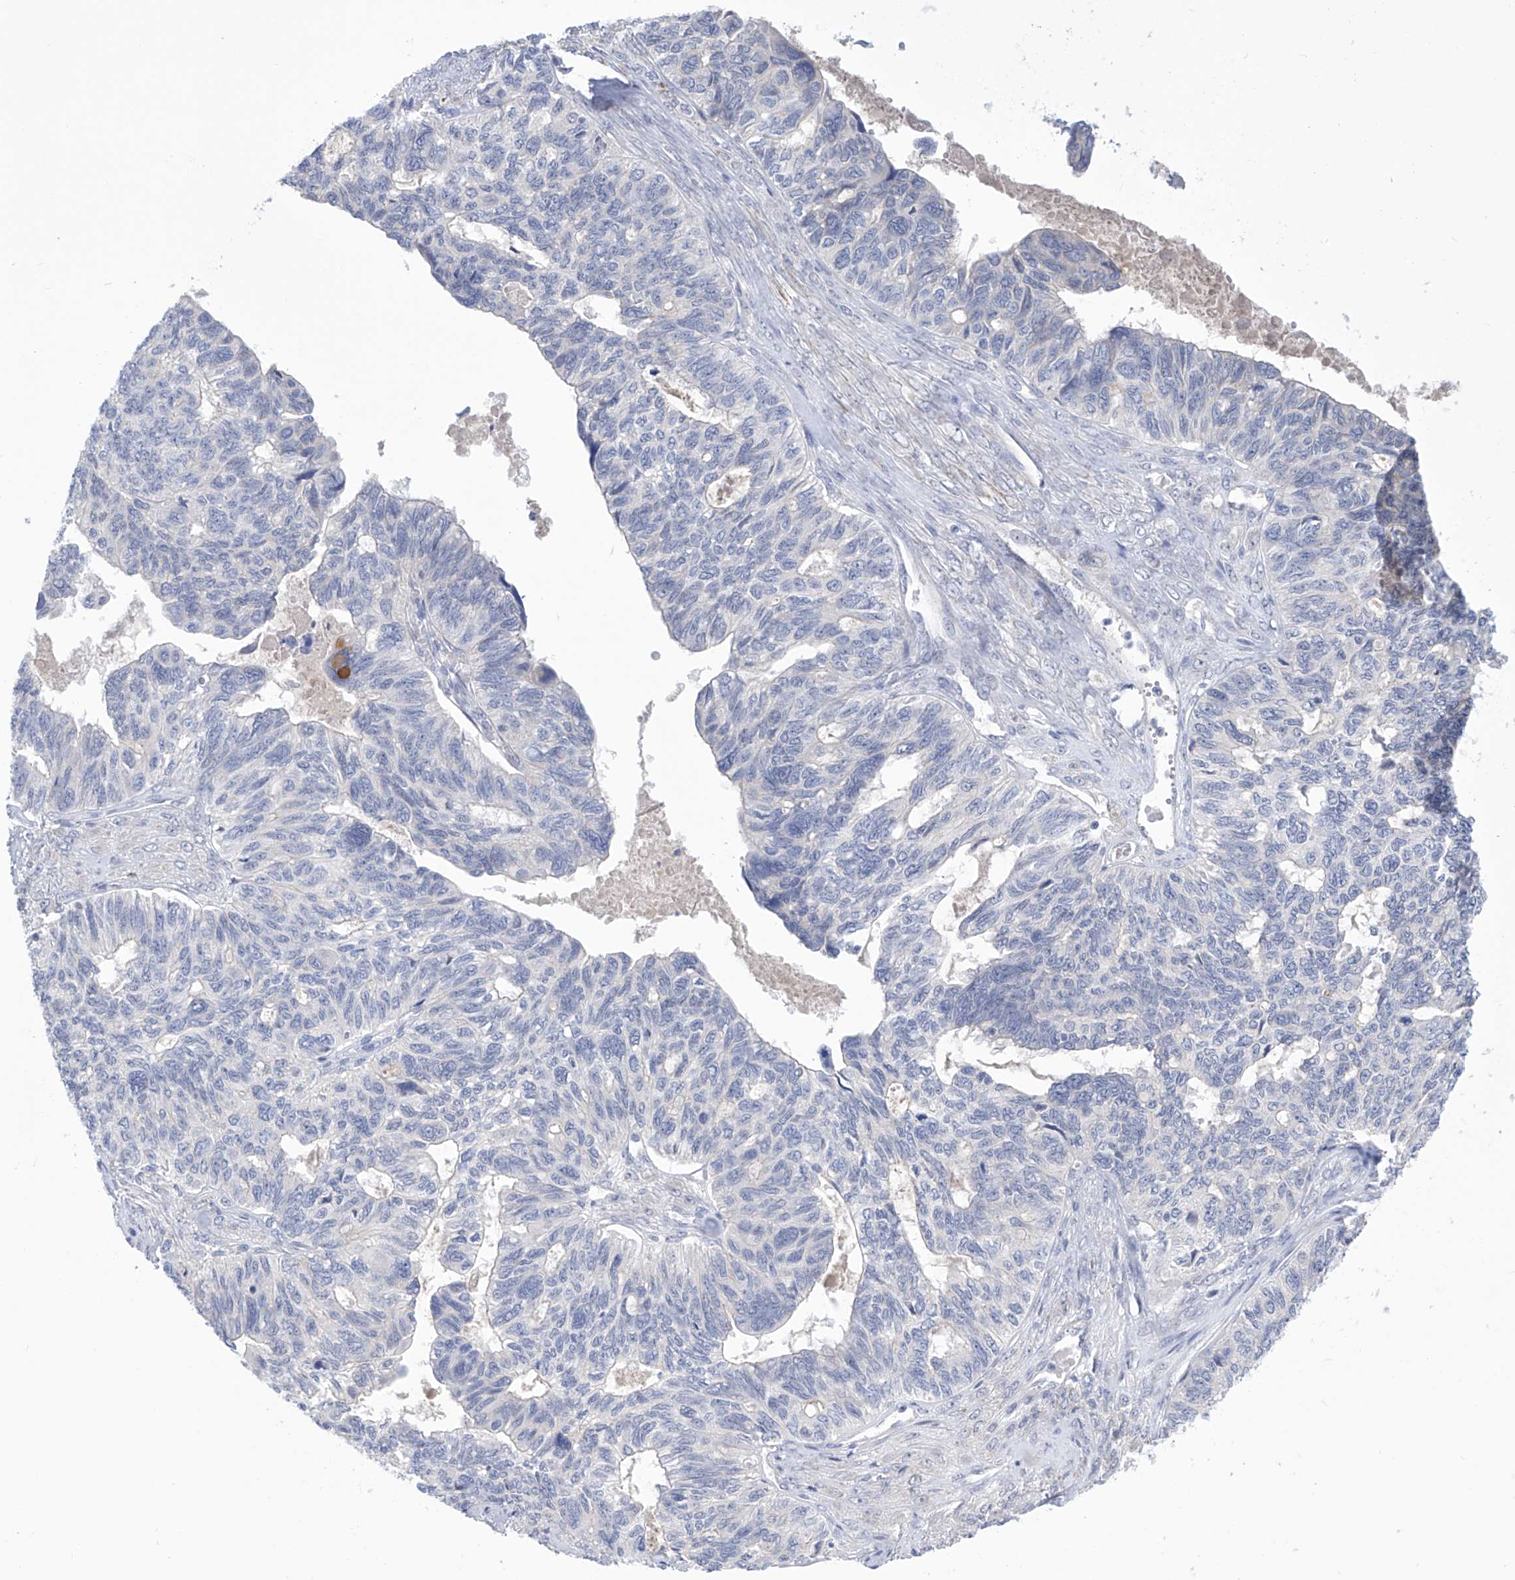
{"staining": {"intensity": "negative", "quantity": "none", "location": "none"}, "tissue": "ovarian cancer", "cell_type": "Tumor cells", "image_type": "cancer", "snomed": [{"axis": "morphology", "description": "Cystadenocarcinoma, serous, NOS"}, {"axis": "topography", "description": "Ovary"}], "caption": "A micrograph of ovarian serous cystadenocarcinoma stained for a protein demonstrates no brown staining in tumor cells.", "gene": "IBA57", "patient": {"sex": "female", "age": 79}}